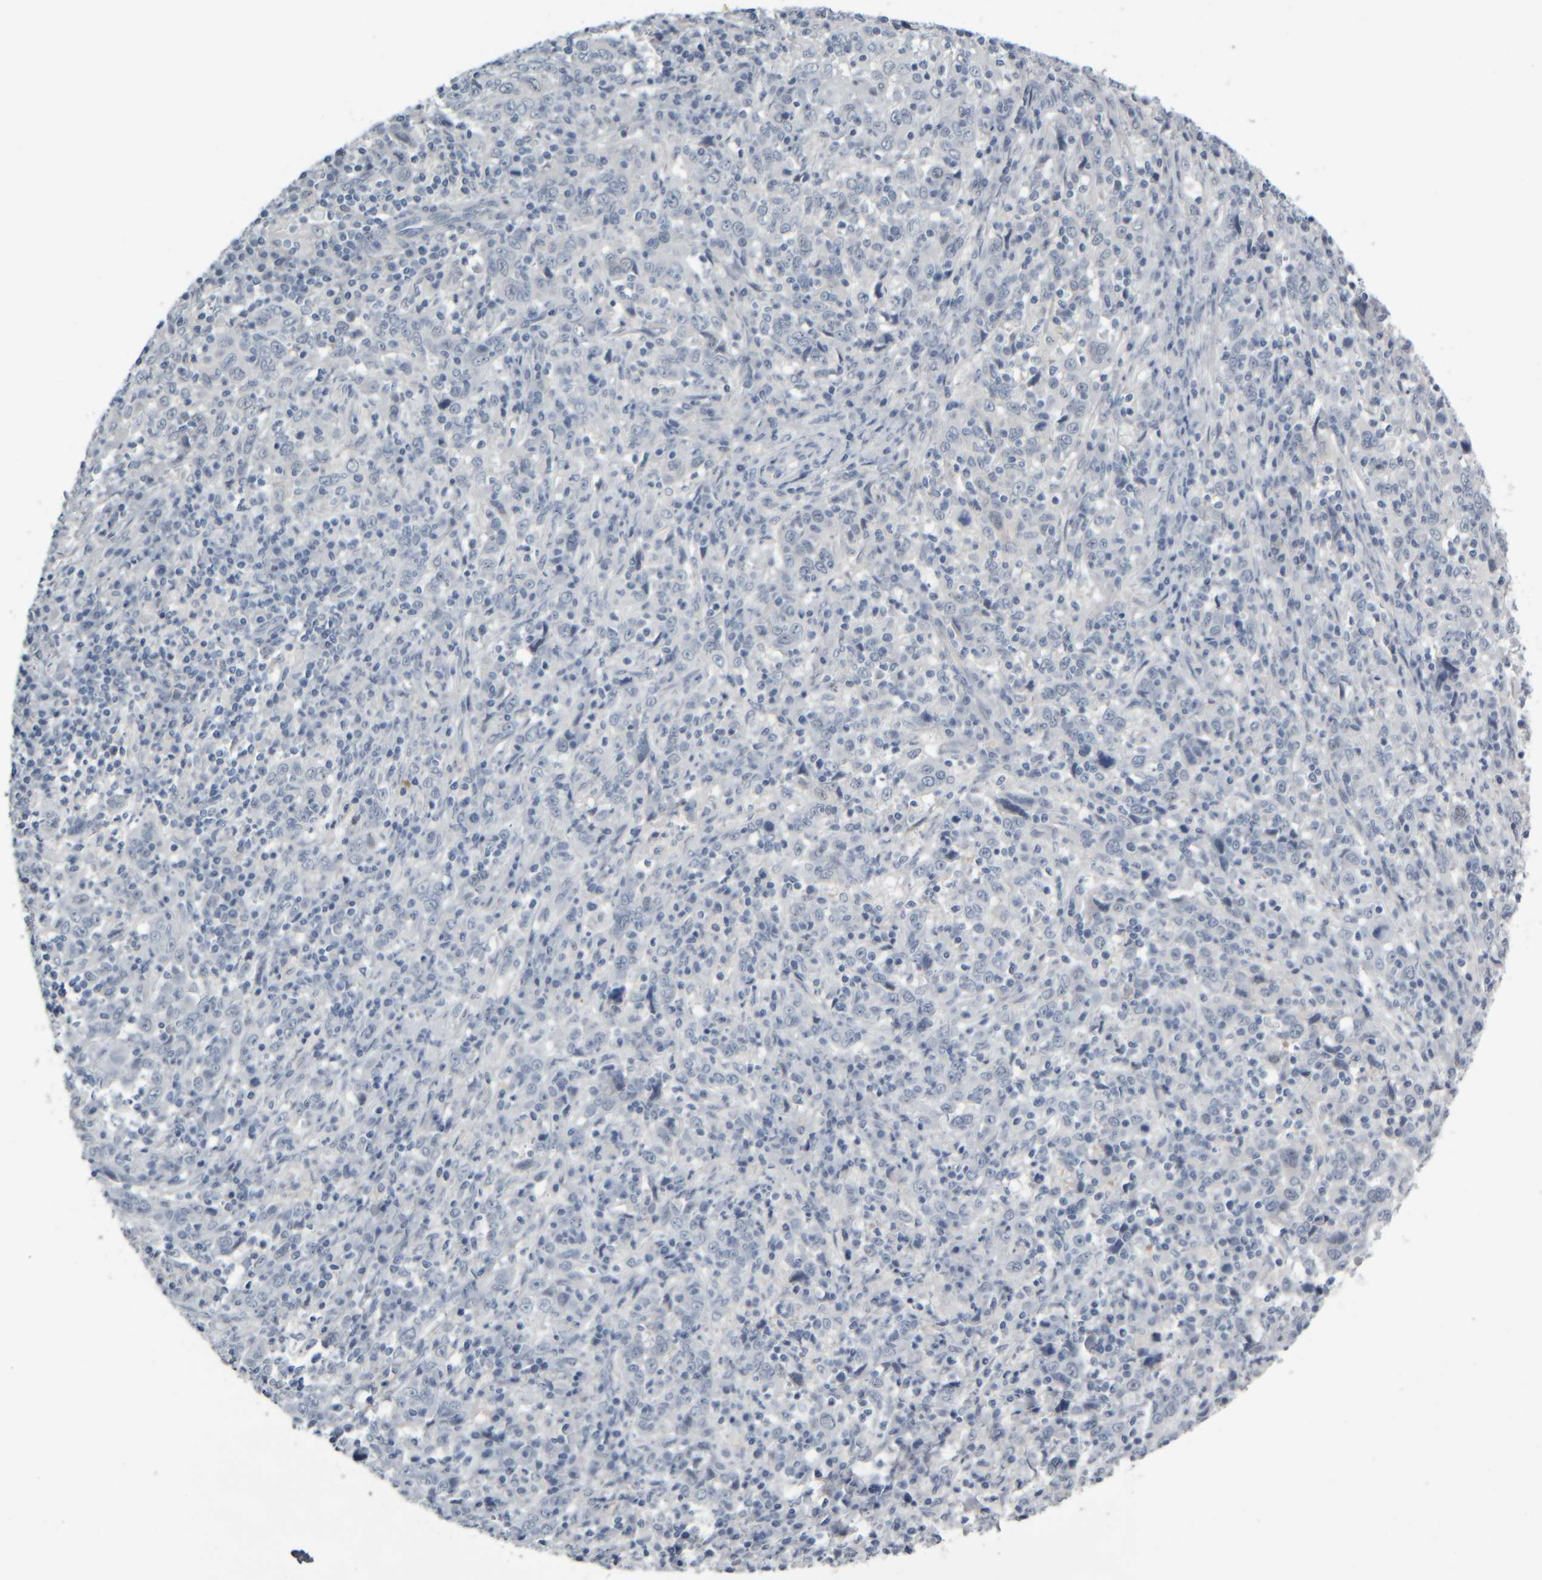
{"staining": {"intensity": "negative", "quantity": "none", "location": "none"}, "tissue": "cervical cancer", "cell_type": "Tumor cells", "image_type": "cancer", "snomed": [{"axis": "morphology", "description": "Squamous cell carcinoma, NOS"}, {"axis": "topography", "description": "Cervix"}], "caption": "This micrograph is of cervical squamous cell carcinoma stained with immunohistochemistry to label a protein in brown with the nuclei are counter-stained blue. There is no expression in tumor cells.", "gene": "COL14A1", "patient": {"sex": "female", "age": 46}}